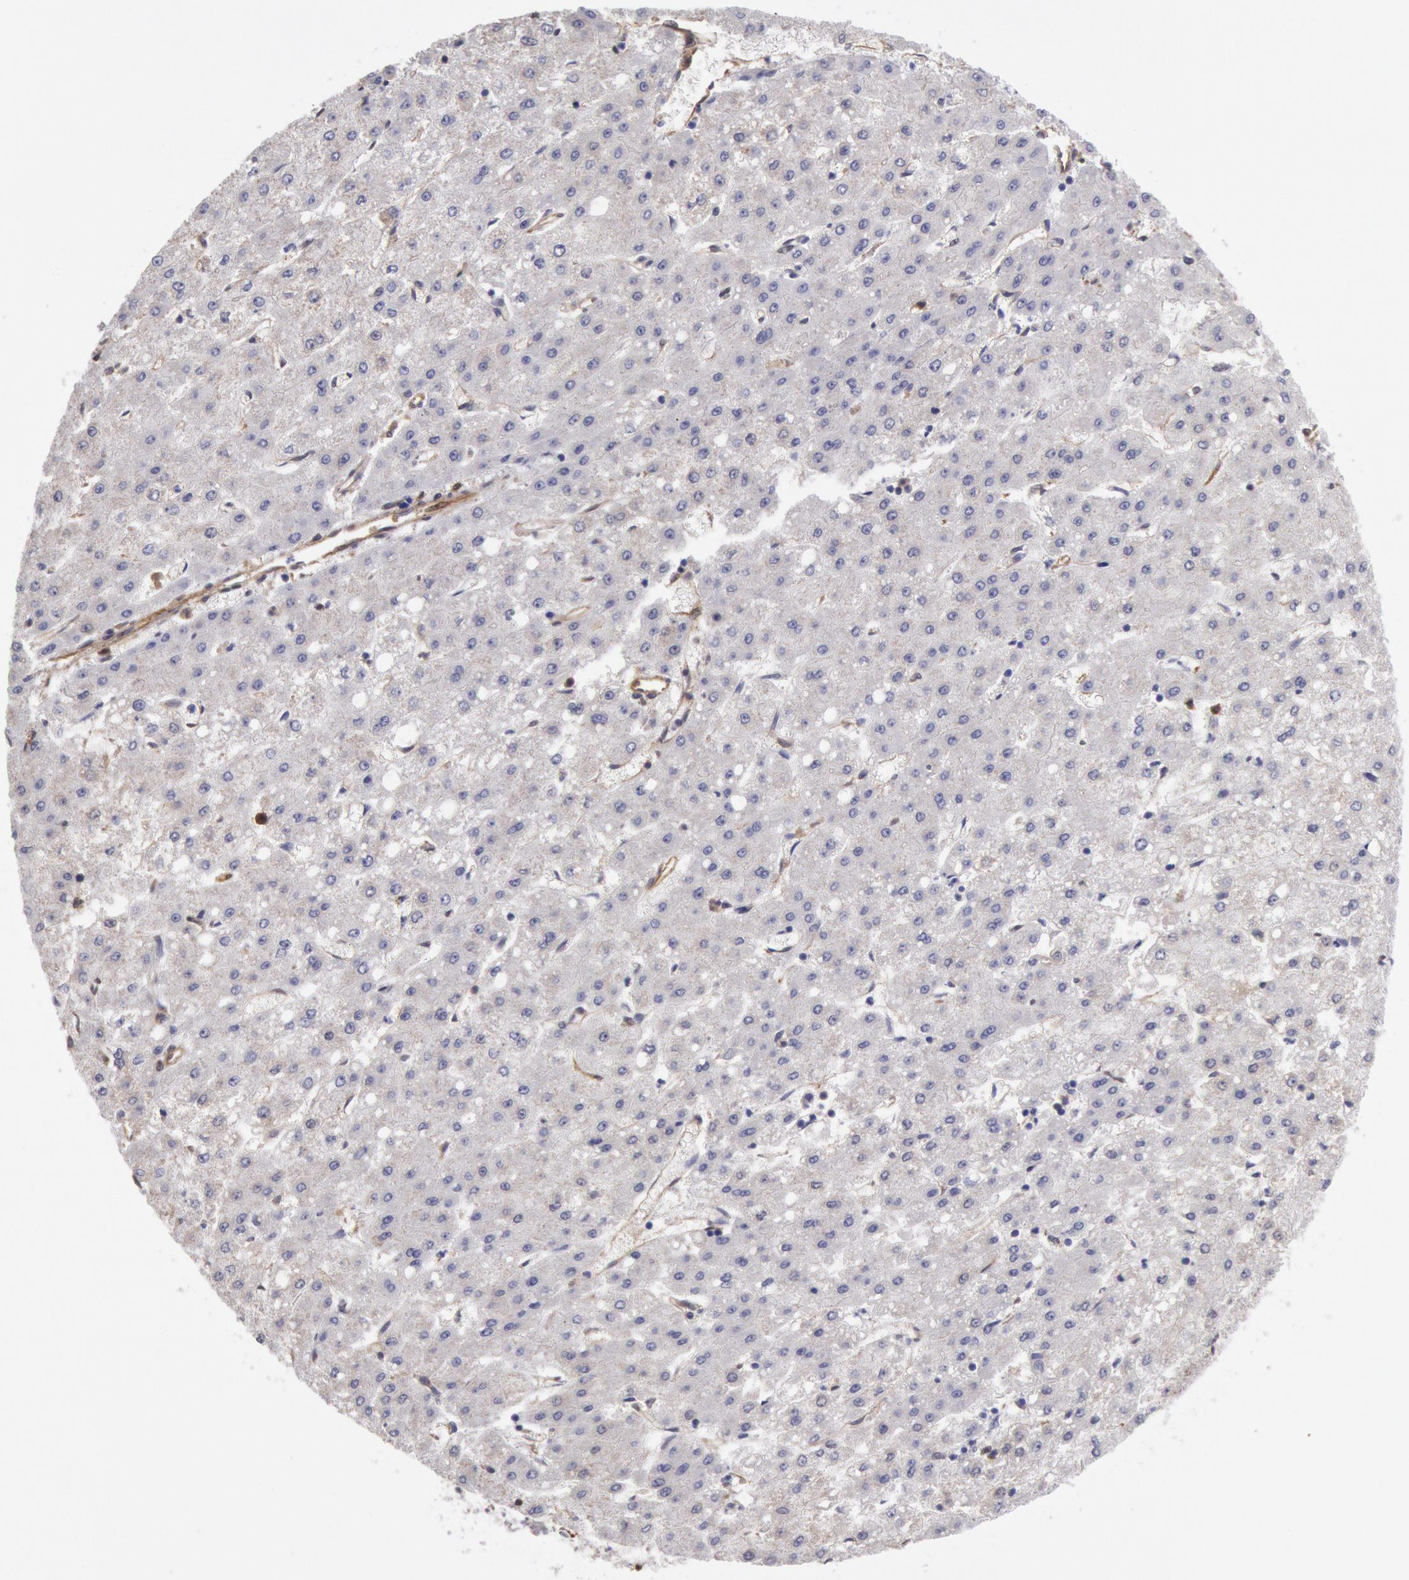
{"staining": {"intensity": "negative", "quantity": "none", "location": "none"}, "tissue": "liver cancer", "cell_type": "Tumor cells", "image_type": "cancer", "snomed": [{"axis": "morphology", "description": "Carcinoma, Hepatocellular, NOS"}, {"axis": "topography", "description": "Liver"}], "caption": "Protein analysis of liver cancer demonstrates no significant positivity in tumor cells. (Immunohistochemistry, brightfield microscopy, high magnification).", "gene": "CCDC50", "patient": {"sex": "female", "age": 52}}